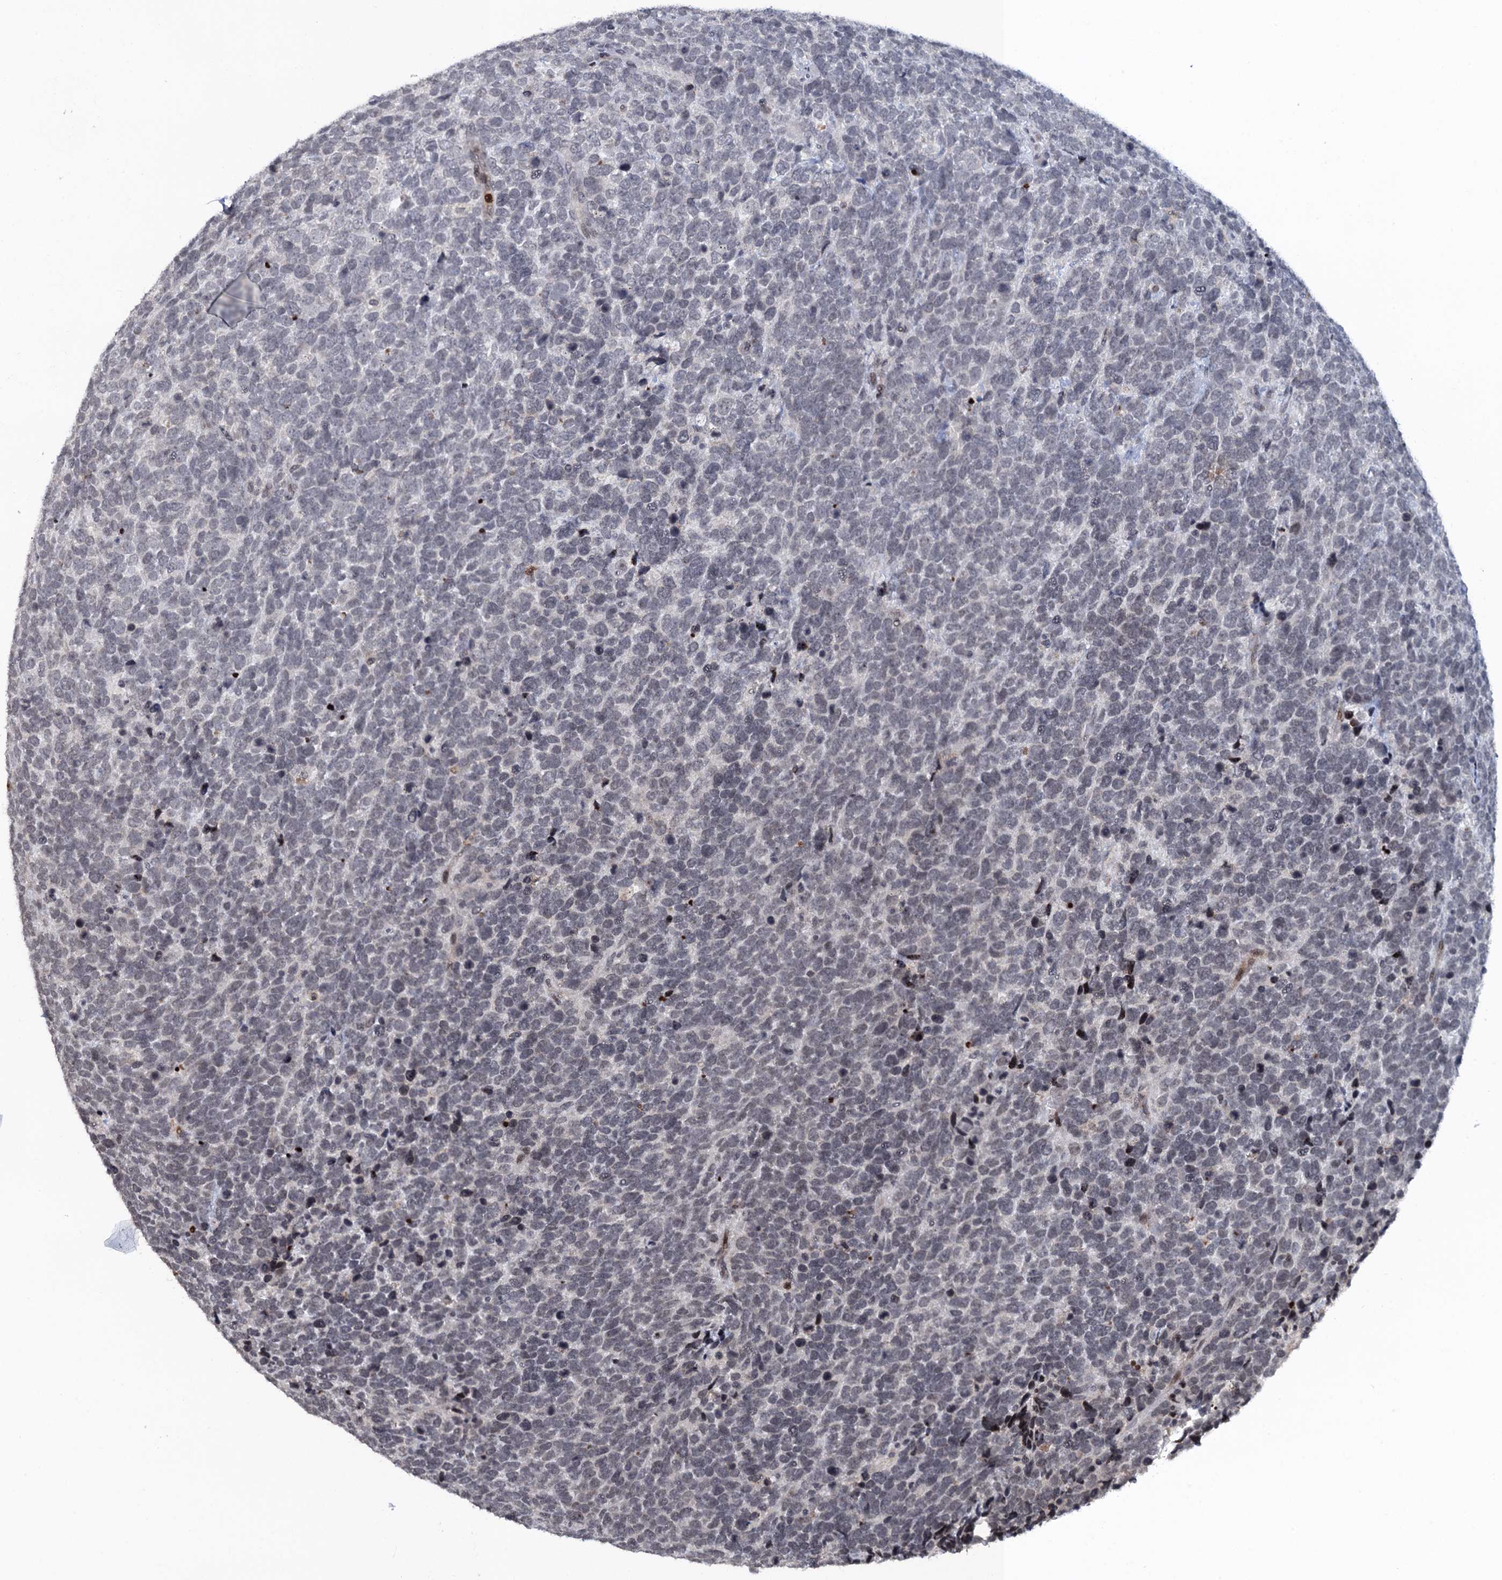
{"staining": {"intensity": "negative", "quantity": "none", "location": "none"}, "tissue": "urothelial cancer", "cell_type": "Tumor cells", "image_type": "cancer", "snomed": [{"axis": "morphology", "description": "Urothelial carcinoma, High grade"}, {"axis": "topography", "description": "Urinary bladder"}], "caption": "Urothelial carcinoma (high-grade) was stained to show a protein in brown. There is no significant positivity in tumor cells.", "gene": "FYB1", "patient": {"sex": "female", "age": 82}}